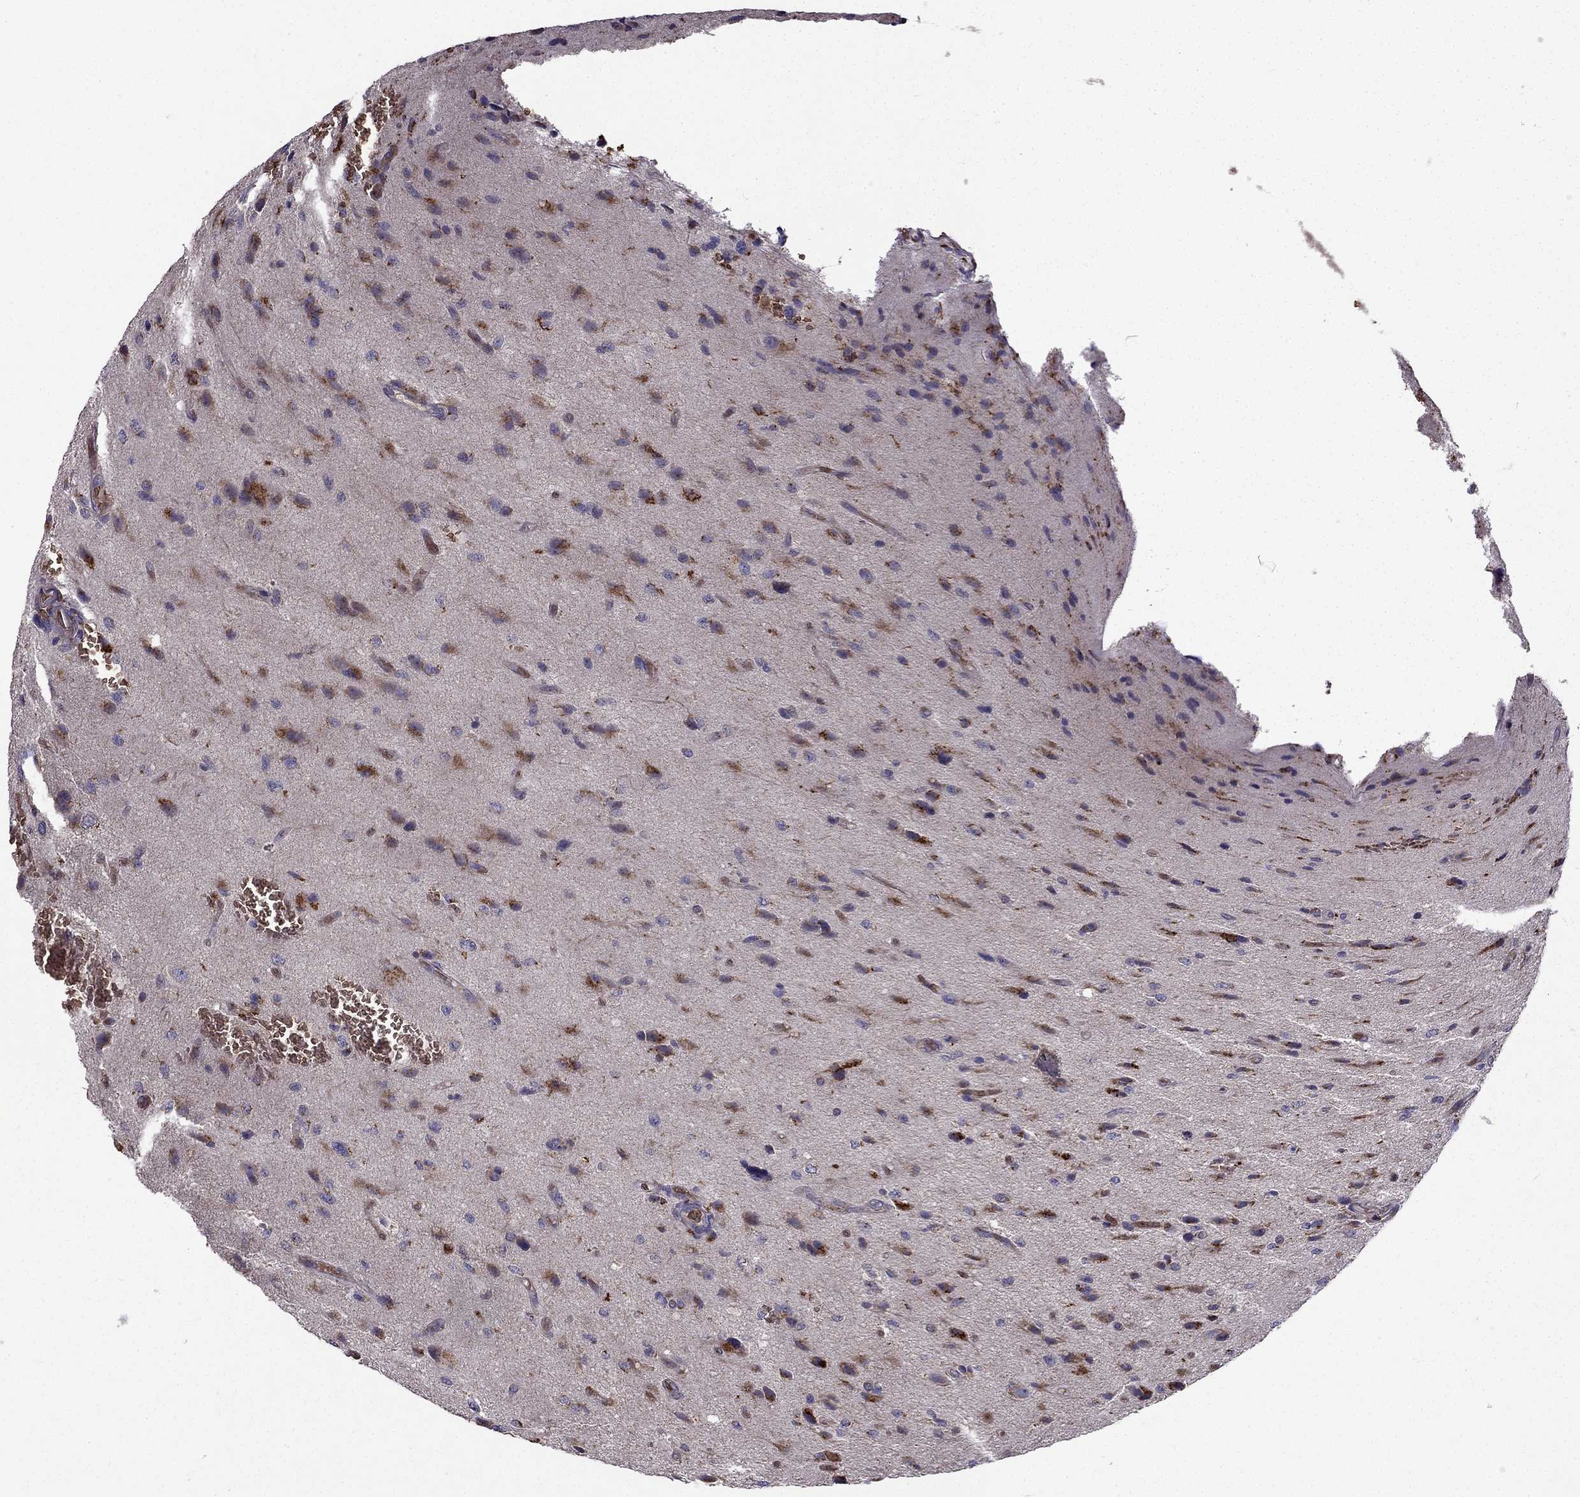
{"staining": {"intensity": "negative", "quantity": "none", "location": "none"}, "tissue": "glioma", "cell_type": "Tumor cells", "image_type": "cancer", "snomed": [{"axis": "morphology", "description": "Glioma, malignant, NOS"}, {"axis": "morphology", "description": "Glioma, malignant, High grade"}, {"axis": "topography", "description": "Brain"}], "caption": "The IHC image has no significant positivity in tumor cells of malignant glioma tissue.", "gene": "B4GALT7", "patient": {"sex": "female", "age": 71}}